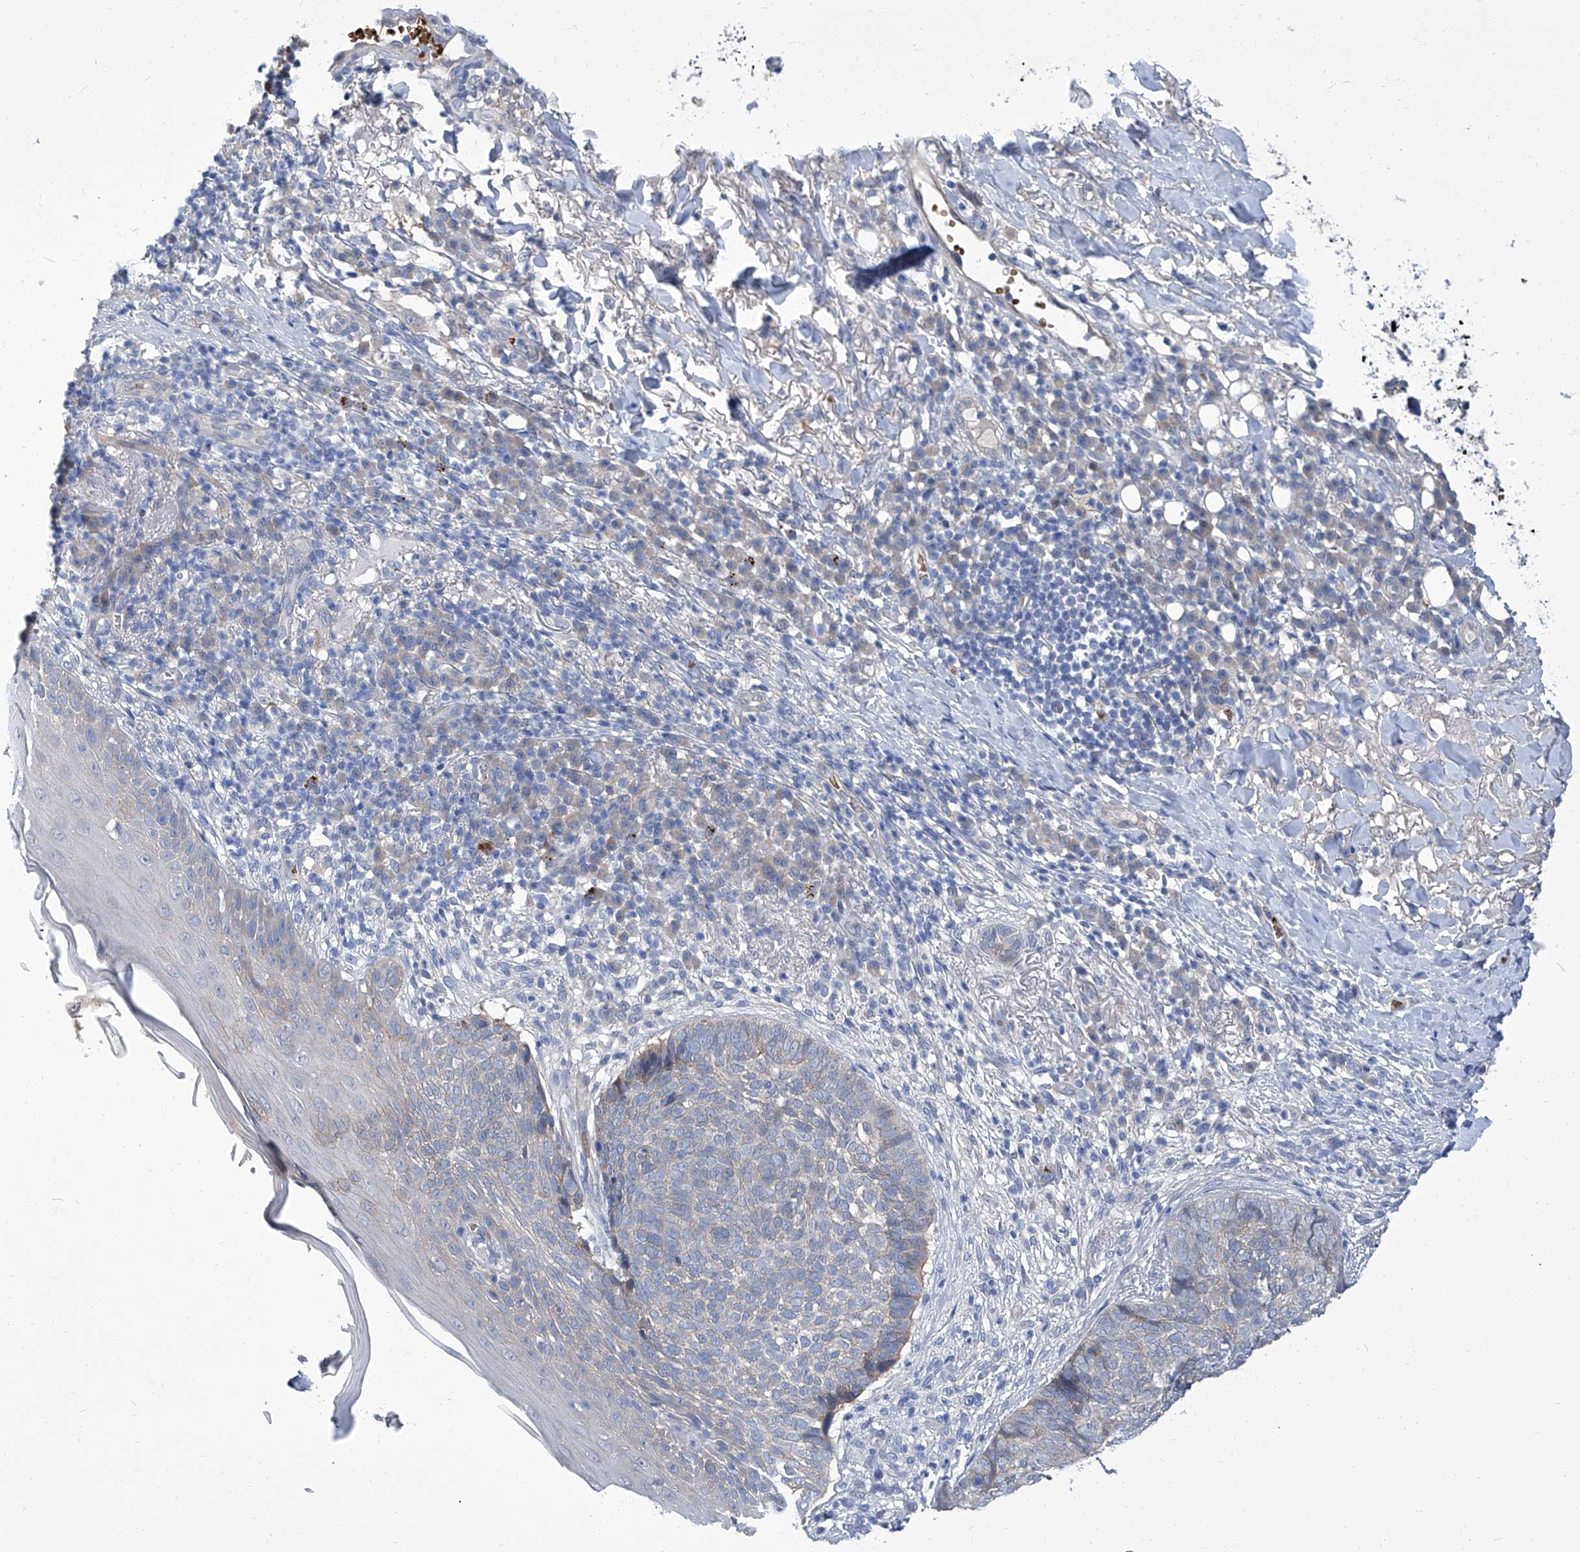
{"staining": {"intensity": "negative", "quantity": "none", "location": "none"}, "tissue": "skin cancer", "cell_type": "Tumor cells", "image_type": "cancer", "snomed": [{"axis": "morphology", "description": "Basal cell carcinoma"}, {"axis": "topography", "description": "Skin"}], "caption": "Basal cell carcinoma (skin) stained for a protein using immunohistochemistry reveals no positivity tumor cells.", "gene": "PARD3", "patient": {"sex": "male", "age": 85}}